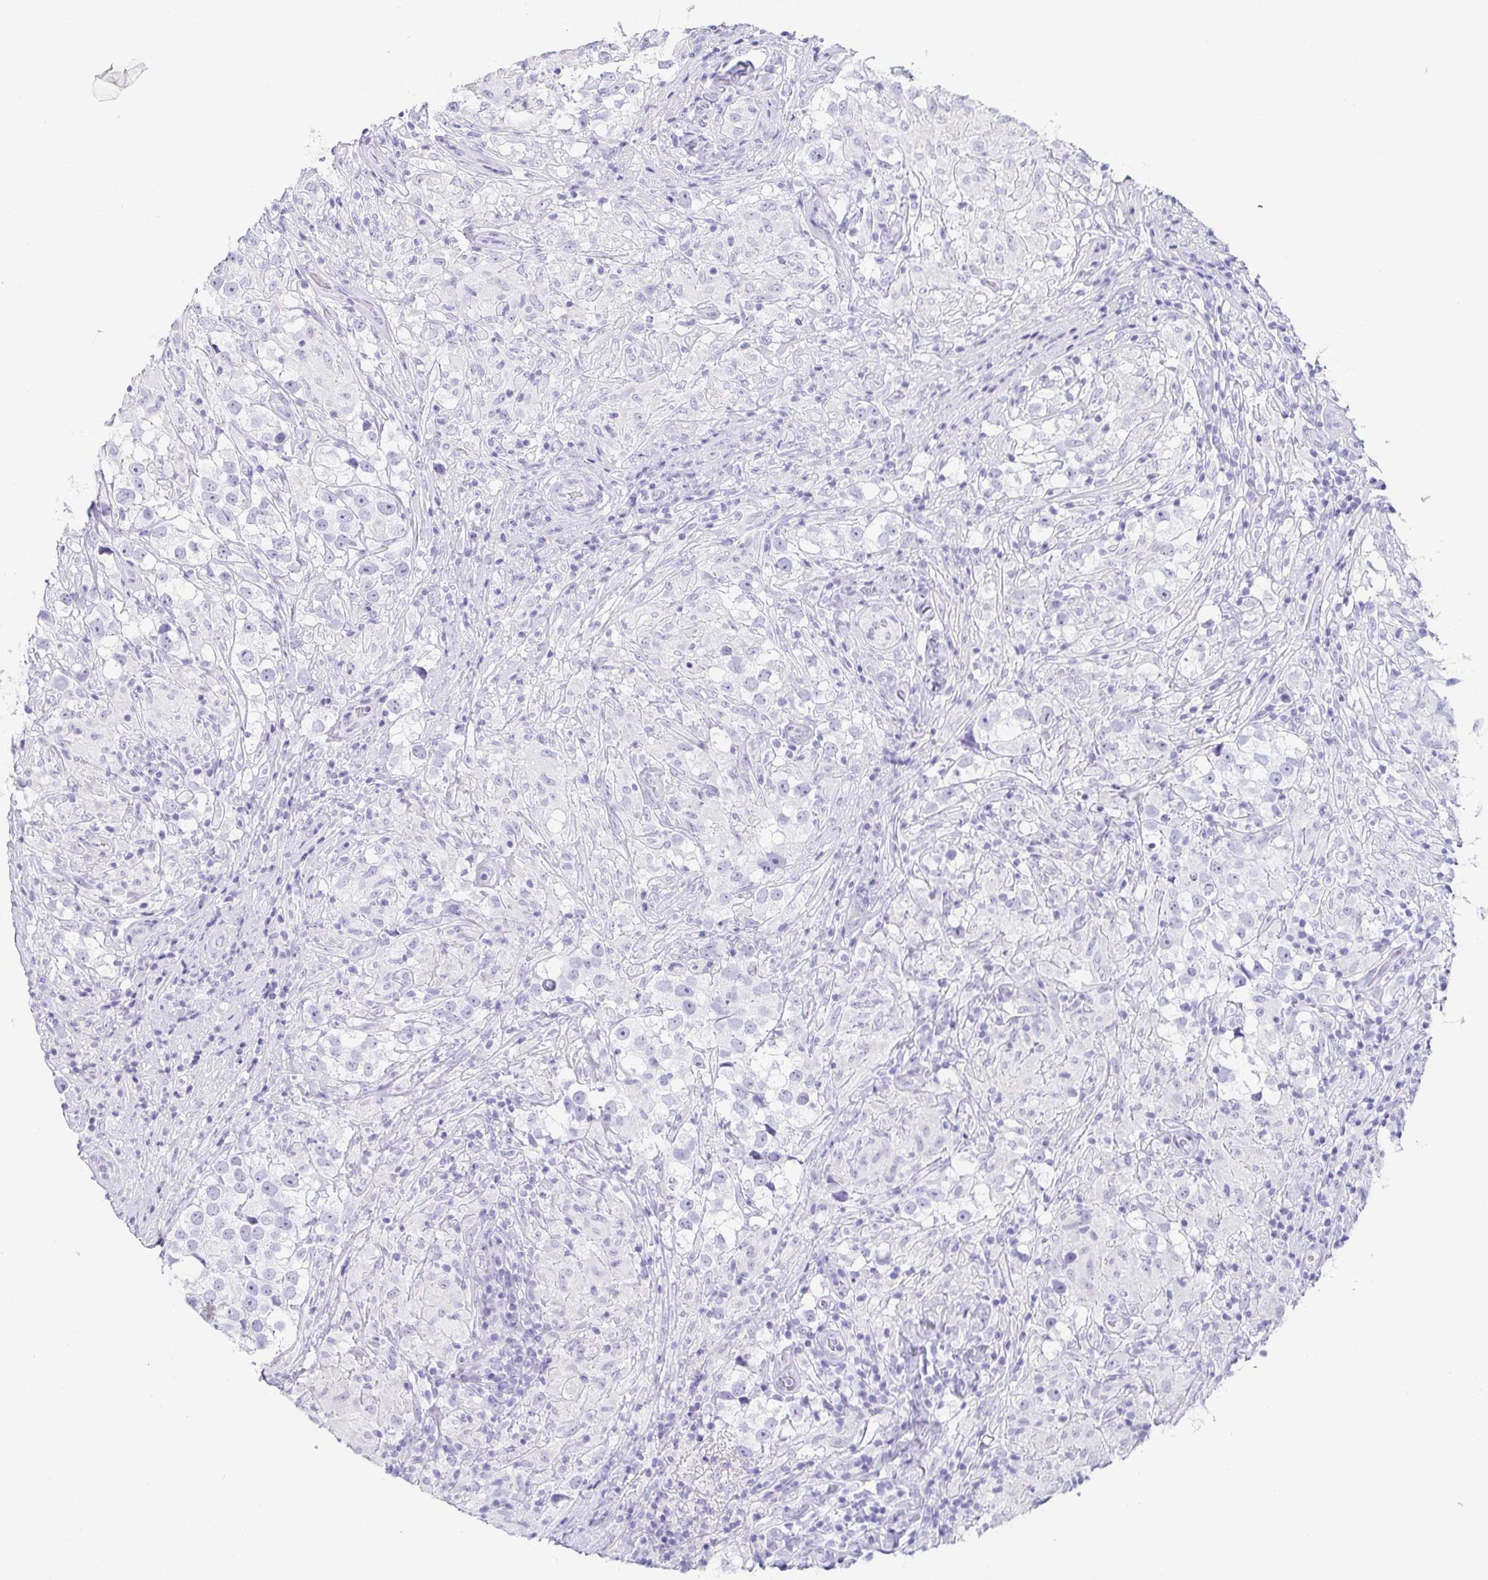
{"staining": {"intensity": "negative", "quantity": "none", "location": "none"}, "tissue": "testis cancer", "cell_type": "Tumor cells", "image_type": "cancer", "snomed": [{"axis": "morphology", "description": "Seminoma, NOS"}, {"axis": "topography", "description": "Testis"}], "caption": "High power microscopy histopathology image of an immunohistochemistry (IHC) histopathology image of testis seminoma, revealing no significant expression in tumor cells. (Brightfield microscopy of DAB immunohistochemistry at high magnification).", "gene": "ZG16B", "patient": {"sex": "male", "age": 46}}